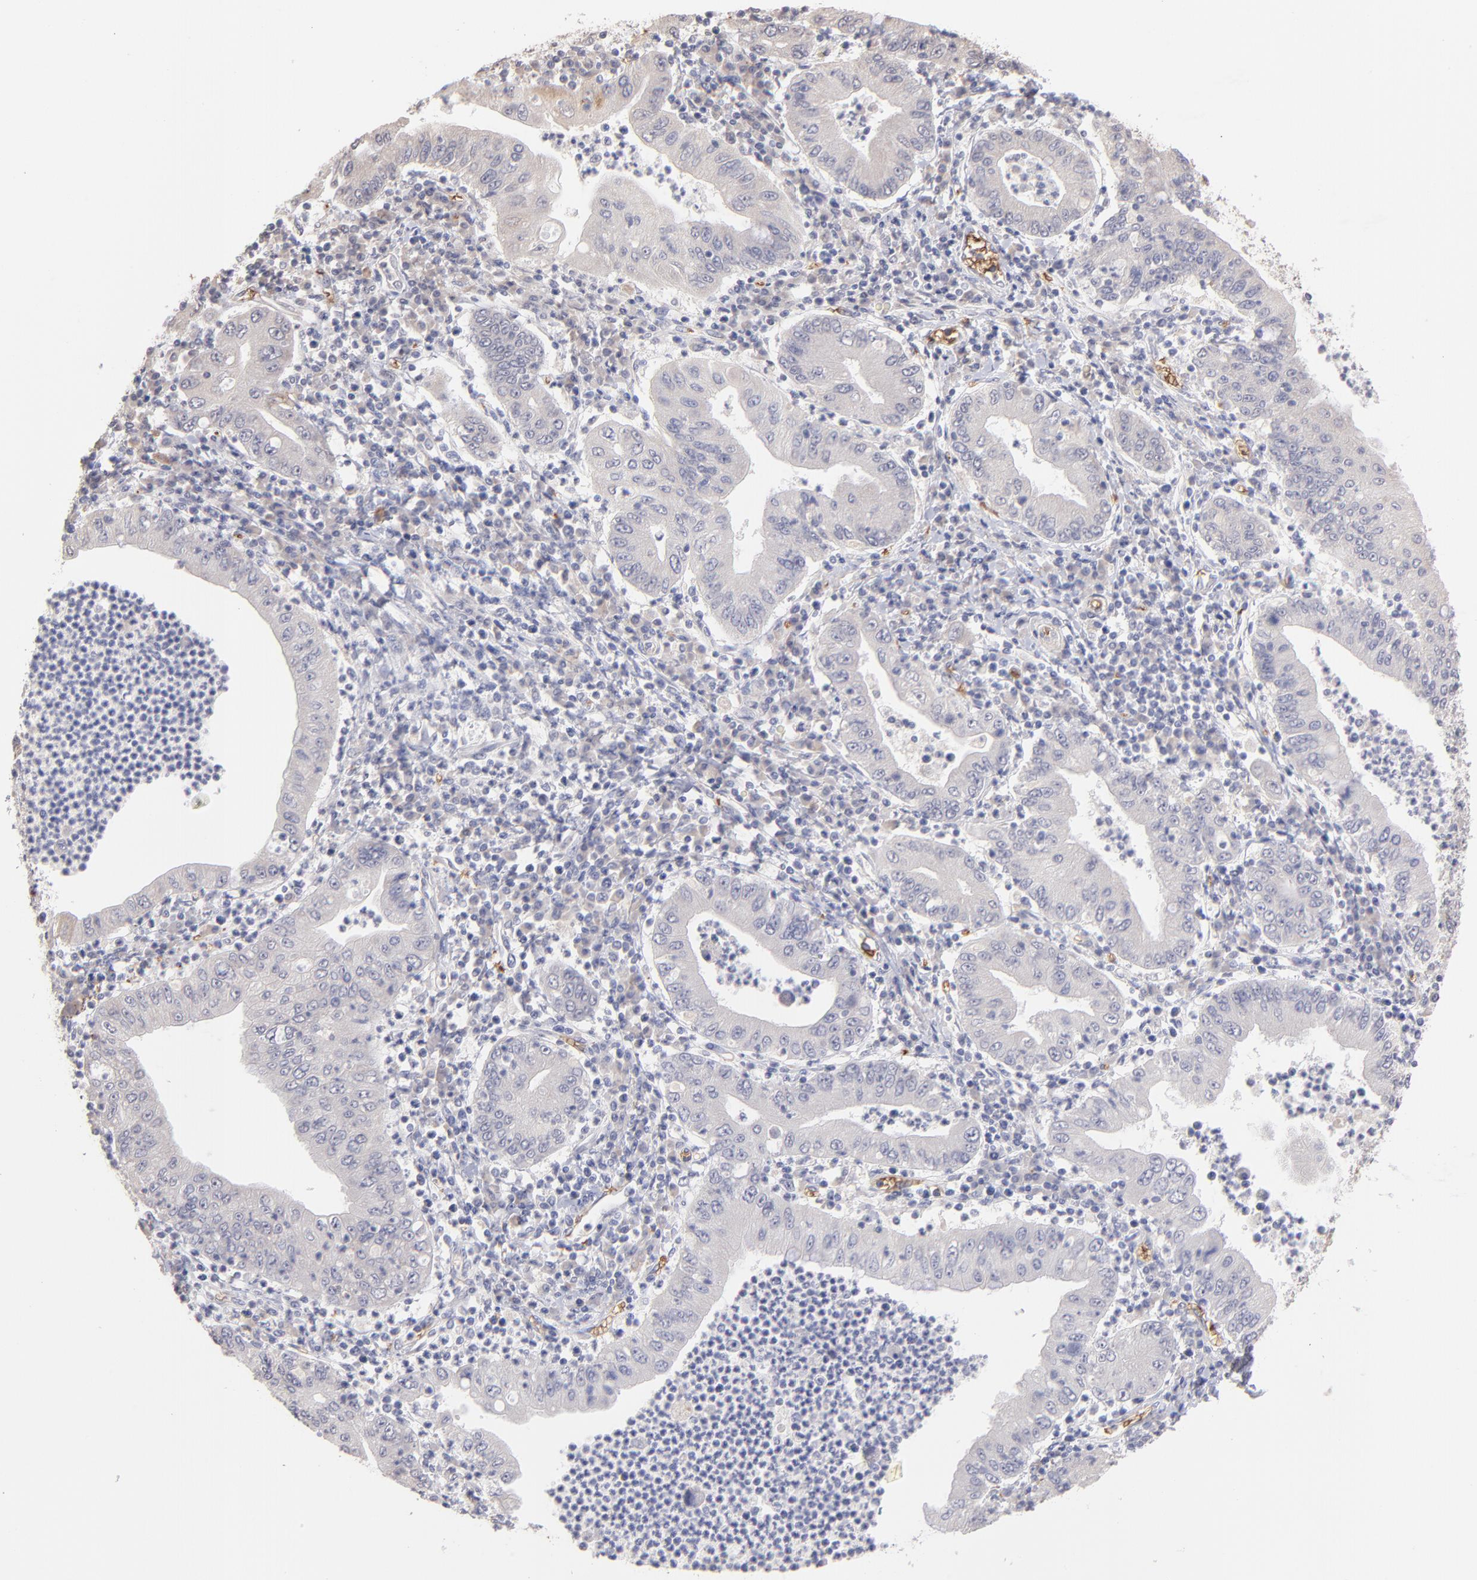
{"staining": {"intensity": "negative", "quantity": "none", "location": "none"}, "tissue": "stomach cancer", "cell_type": "Tumor cells", "image_type": "cancer", "snomed": [{"axis": "morphology", "description": "Normal tissue, NOS"}, {"axis": "morphology", "description": "Adenocarcinoma, NOS"}, {"axis": "topography", "description": "Esophagus"}, {"axis": "topography", "description": "Stomach, upper"}, {"axis": "topography", "description": "Peripheral nerve tissue"}], "caption": "Tumor cells show no significant positivity in stomach adenocarcinoma.", "gene": "F13B", "patient": {"sex": "male", "age": 62}}